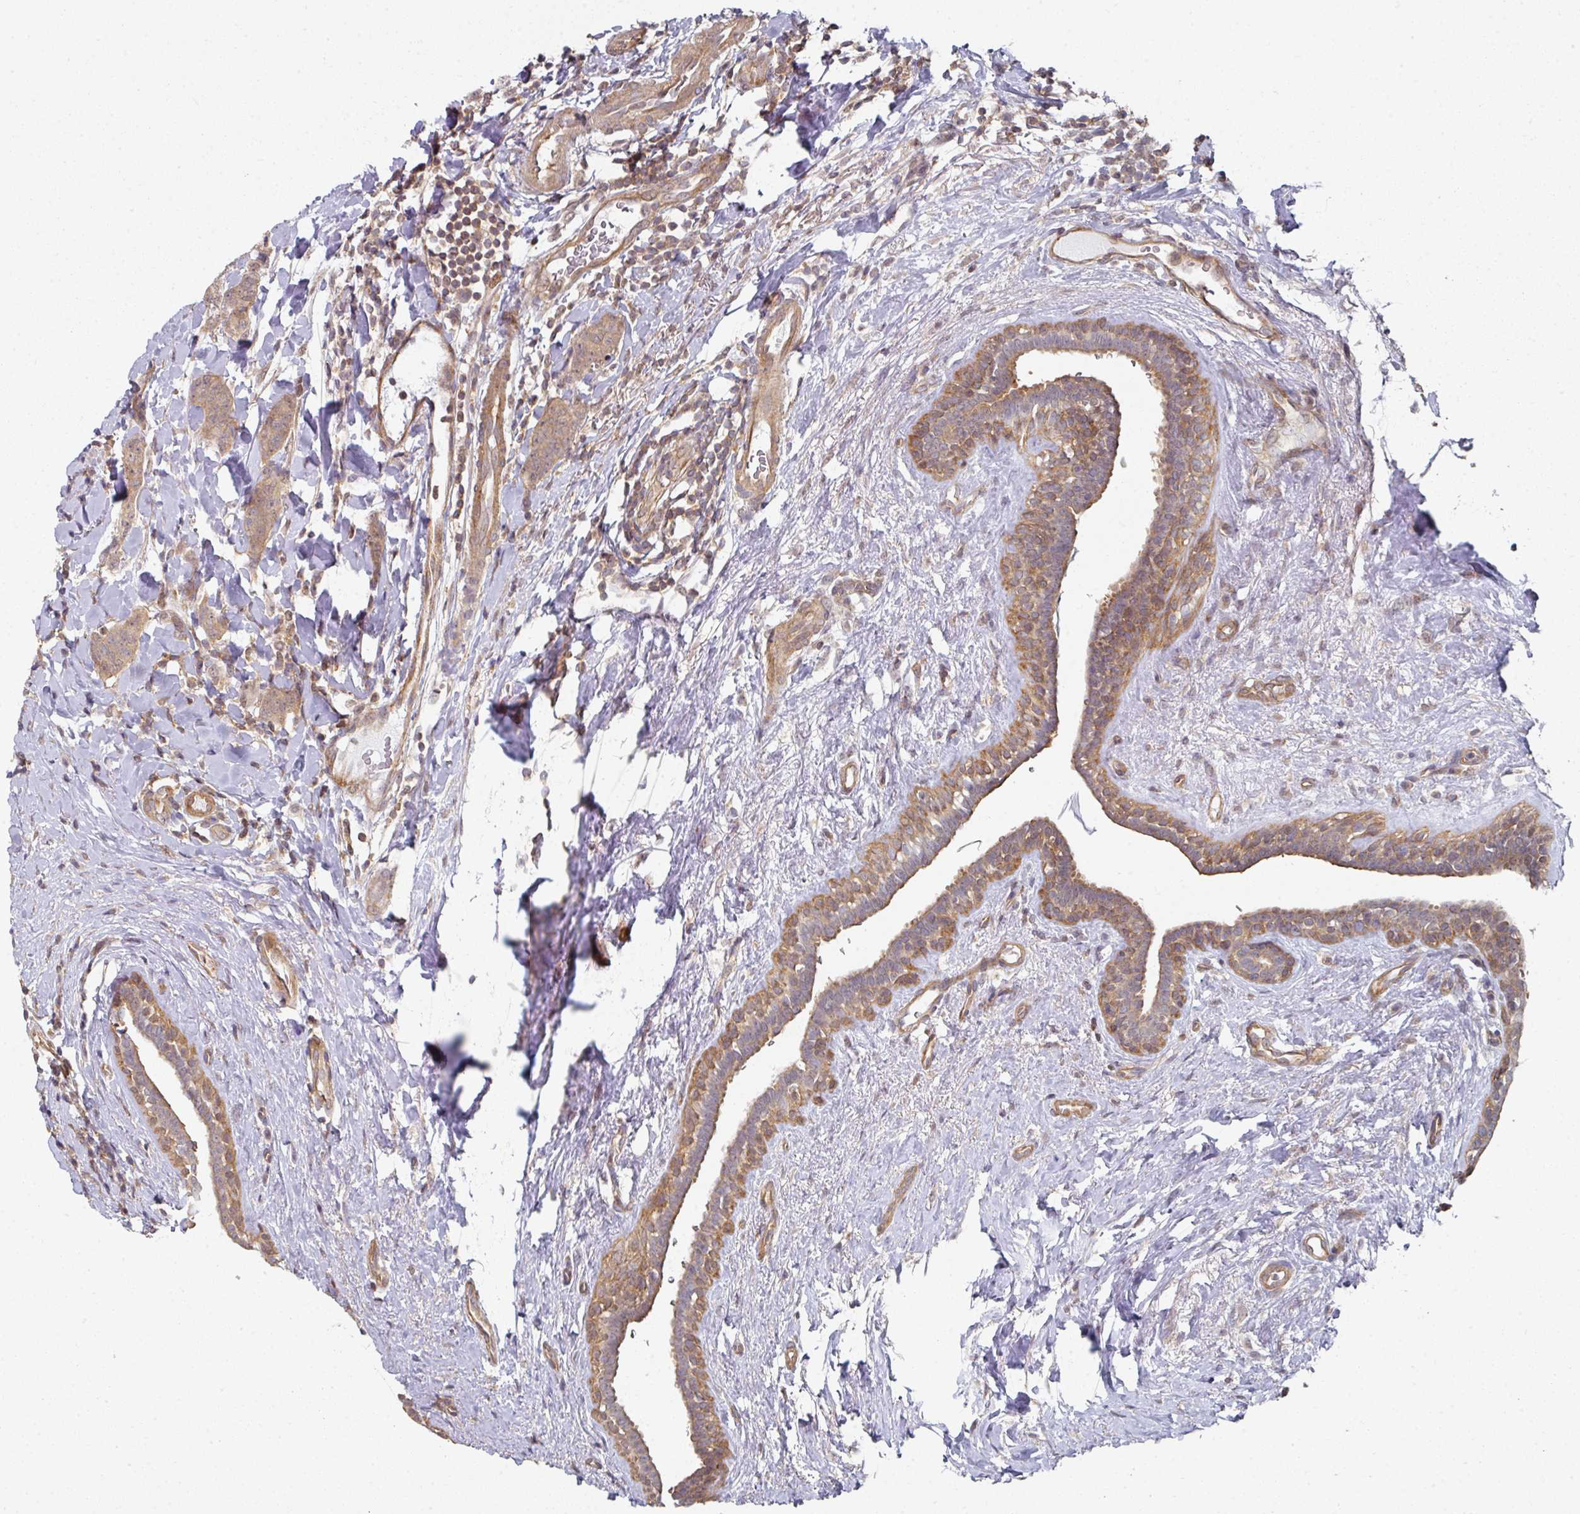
{"staining": {"intensity": "weak", "quantity": ">75%", "location": "cytoplasmic/membranous"}, "tissue": "breast cancer", "cell_type": "Tumor cells", "image_type": "cancer", "snomed": [{"axis": "morphology", "description": "Duct carcinoma"}, {"axis": "topography", "description": "Breast"}], "caption": "The immunohistochemical stain highlights weak cytoplasmic/membranous expression in tumor cells of breast cancer (infiltrating ductal carcinoma) tissue.", "gene": "PSME3IP1", "patient": {"sex": "female", "age": 40}}